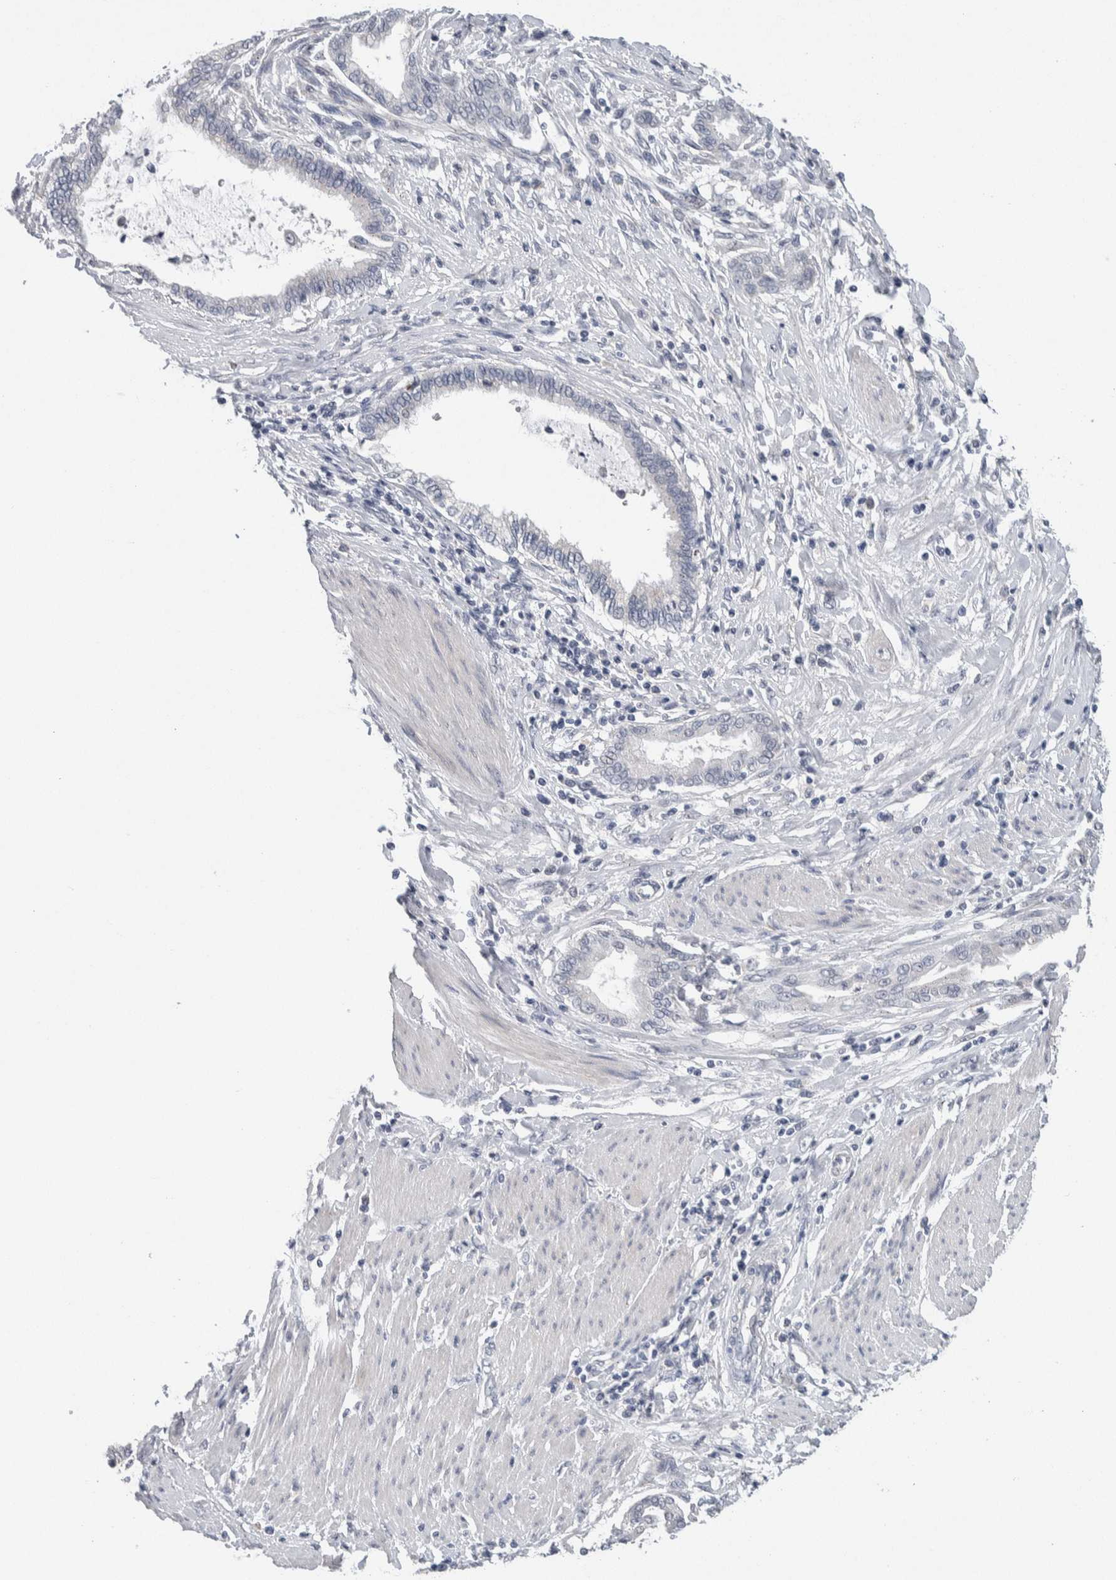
{"staining": {"intensity": "negative", "quantity": "none", "location": "none"}, "tissue": "pancreatic cancer", "cell_type": "Tumor cells", "image_type": "cancer", "snomed": [{"axis": "morphology", "description": "Adenocarcinoma, NOS"}, {"axis": "topography", "description": "Pancreas"}], "caption": "IHC histopathology image of neoplastic tissue: pancreatic cancer stained with DAB (3,3'-diaminobenzidine) reveals no significant protein staining in tumor cells. Brightfield microscopy of immunohistochemistry (IHC) stained with DAB (3,3'-diaminobenzidine) (brown) and hematoxylin (blue), captured at high magnification.", "gene": "SCN2A", "patient": {"sex": "female", "age": 64}}